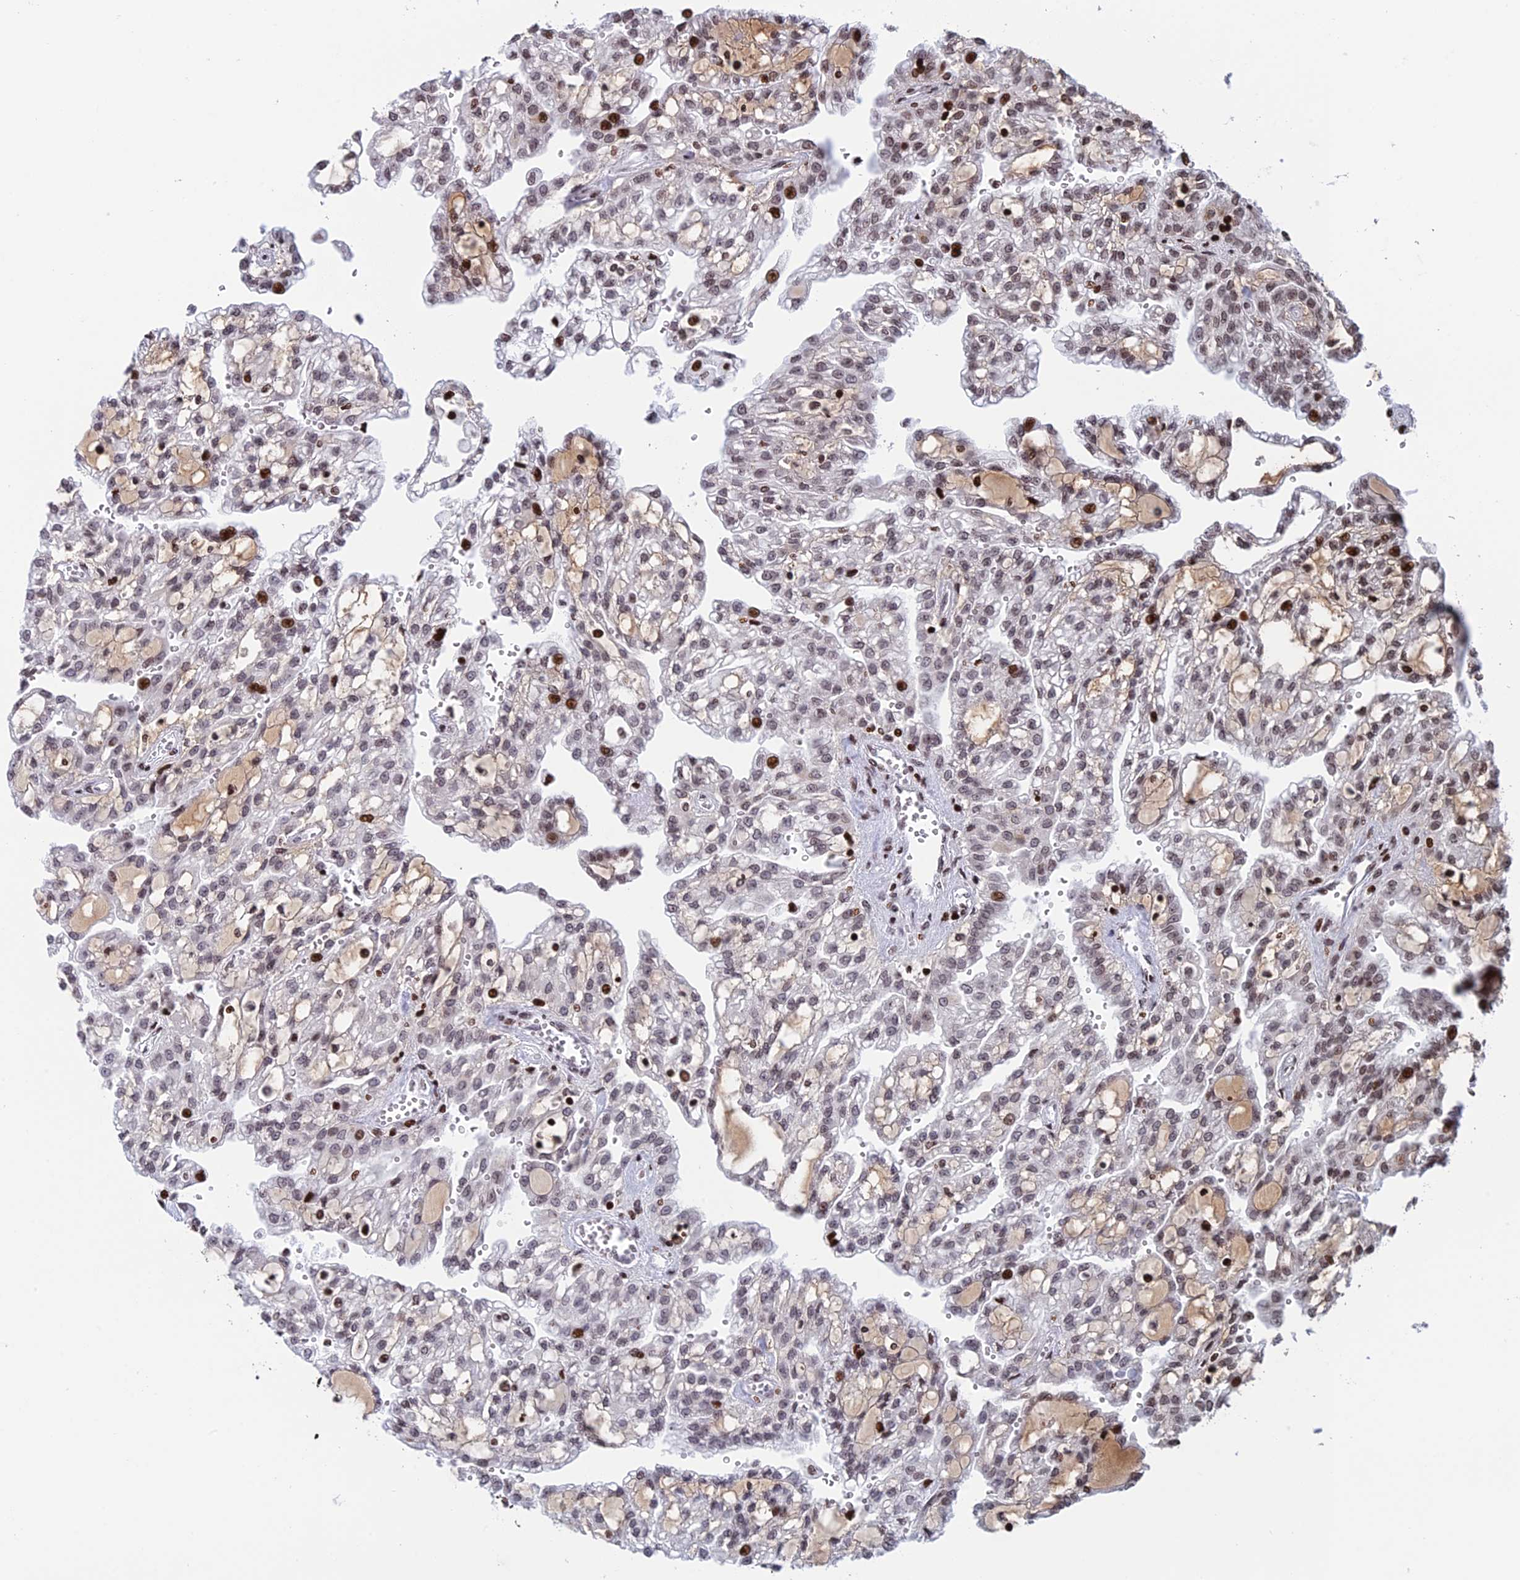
{"staining": {"intensity": "strong", "quantity": "<25%", "location": "nuclear"}, "tissue": "renal cancer", "cell_type": "Tumor cells", "image_type": "cancer", "snomed": [{"axis": "morphology", "description": "Adenocarcinoma, NOS"}, {"axis": "topography", "description": "Kidney"}], "caption": "Protein analysis of renal cancer (adenocarcinoma) tissue demonstrates strong nuclear positivity in approximately <25% of tumor cells.", "gene": "RPAP1", "patient": {"sex": "male", "age": 63}}